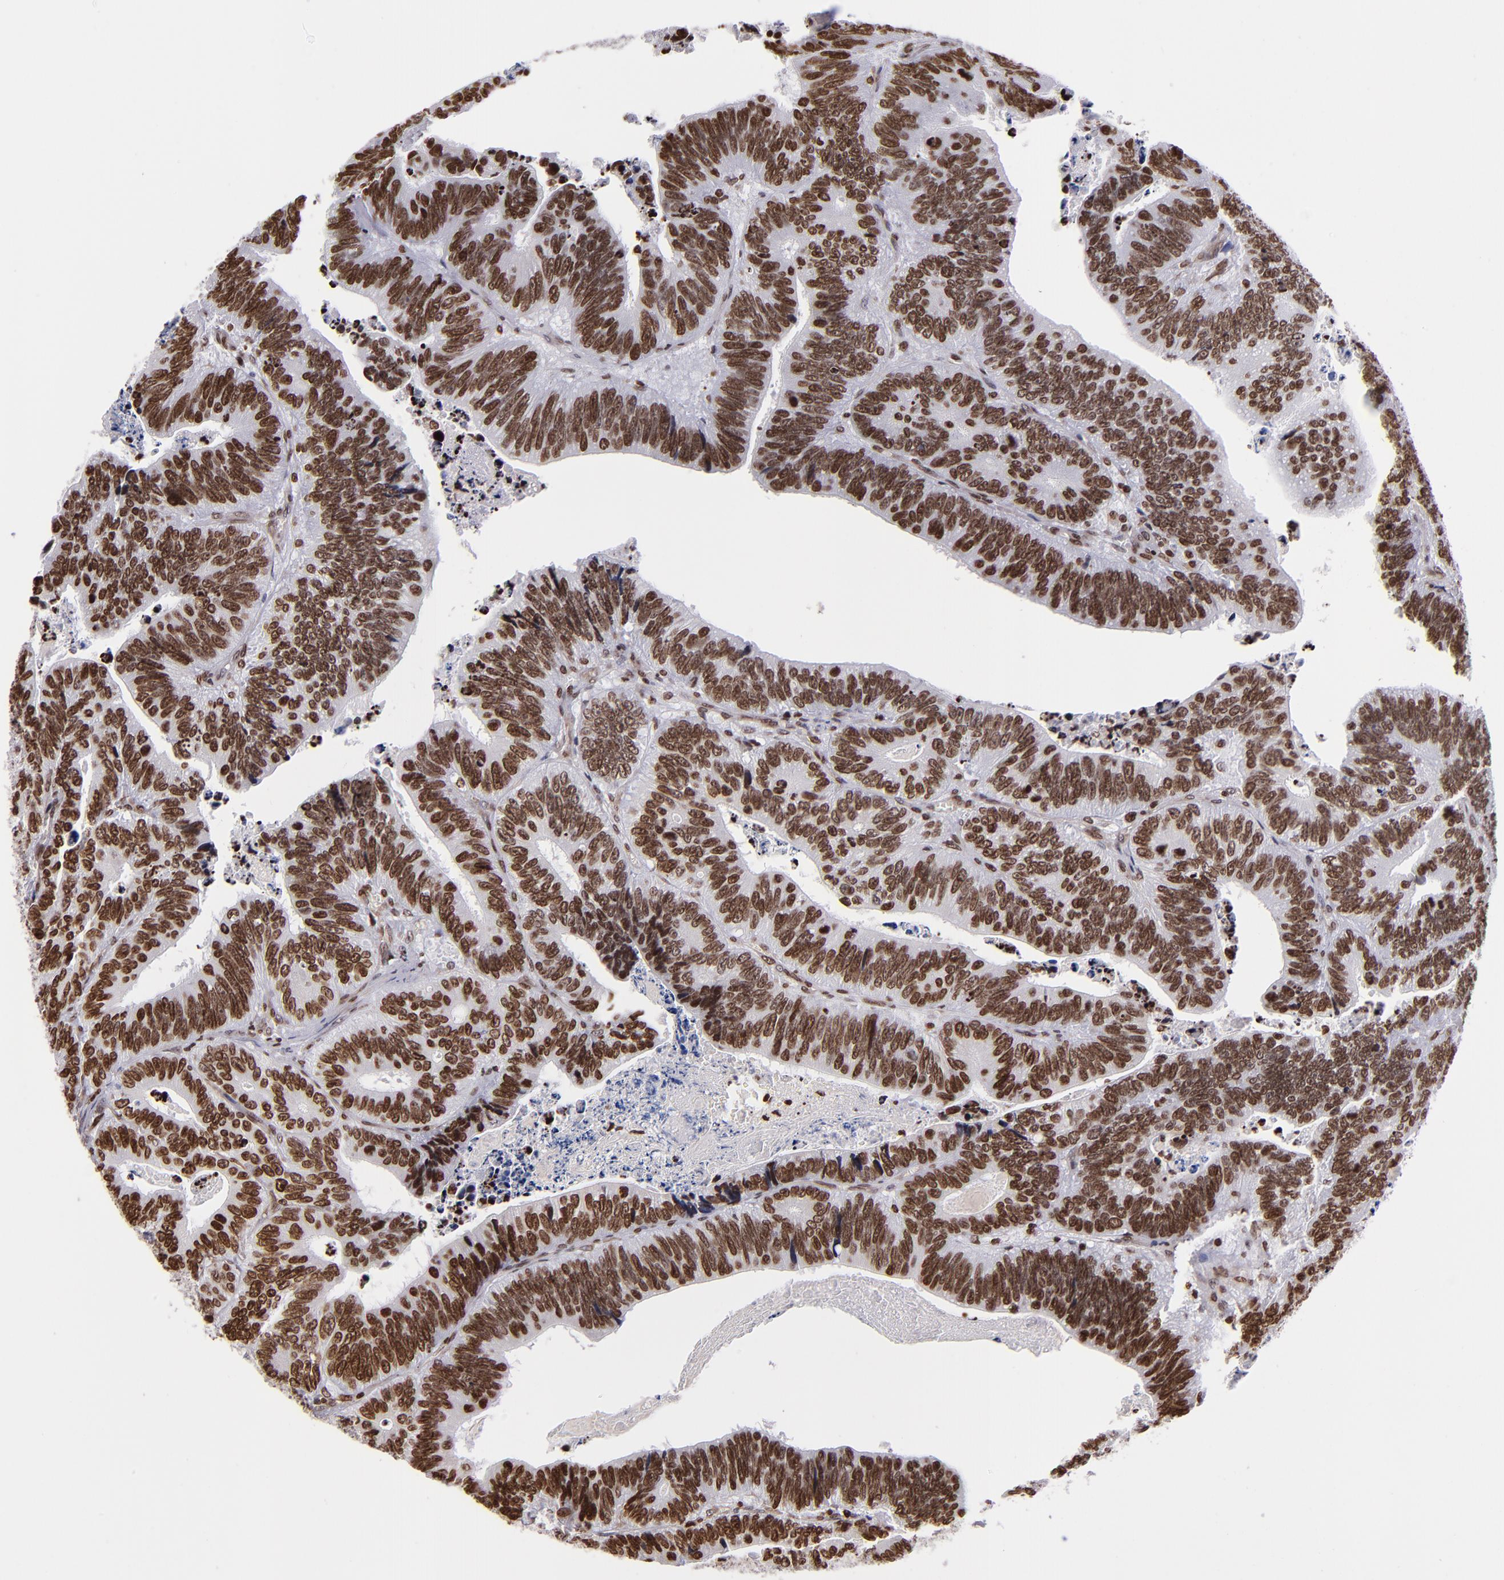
{"staining": {"intensity": "strong", "quantity": ">75%", "location": "nuclear"}, "tissue": "colorectal cancer", "cell_type": "Tumor cells", "image_type": "cancer", "snomed": [{"axis": "morphology", "description": "Adenocarcinoma, NOS"}, {"axis": "topography", "description": "Colon"}], "caption": "Strong nuclear positivity for a protein is appreciated in approximately >75% of tumor cells of colorectal adenocarcinoma using immunohistochemistry (IHC).", "gene": "CDKL5", "patient": {"sex": "male", "age": 72}}